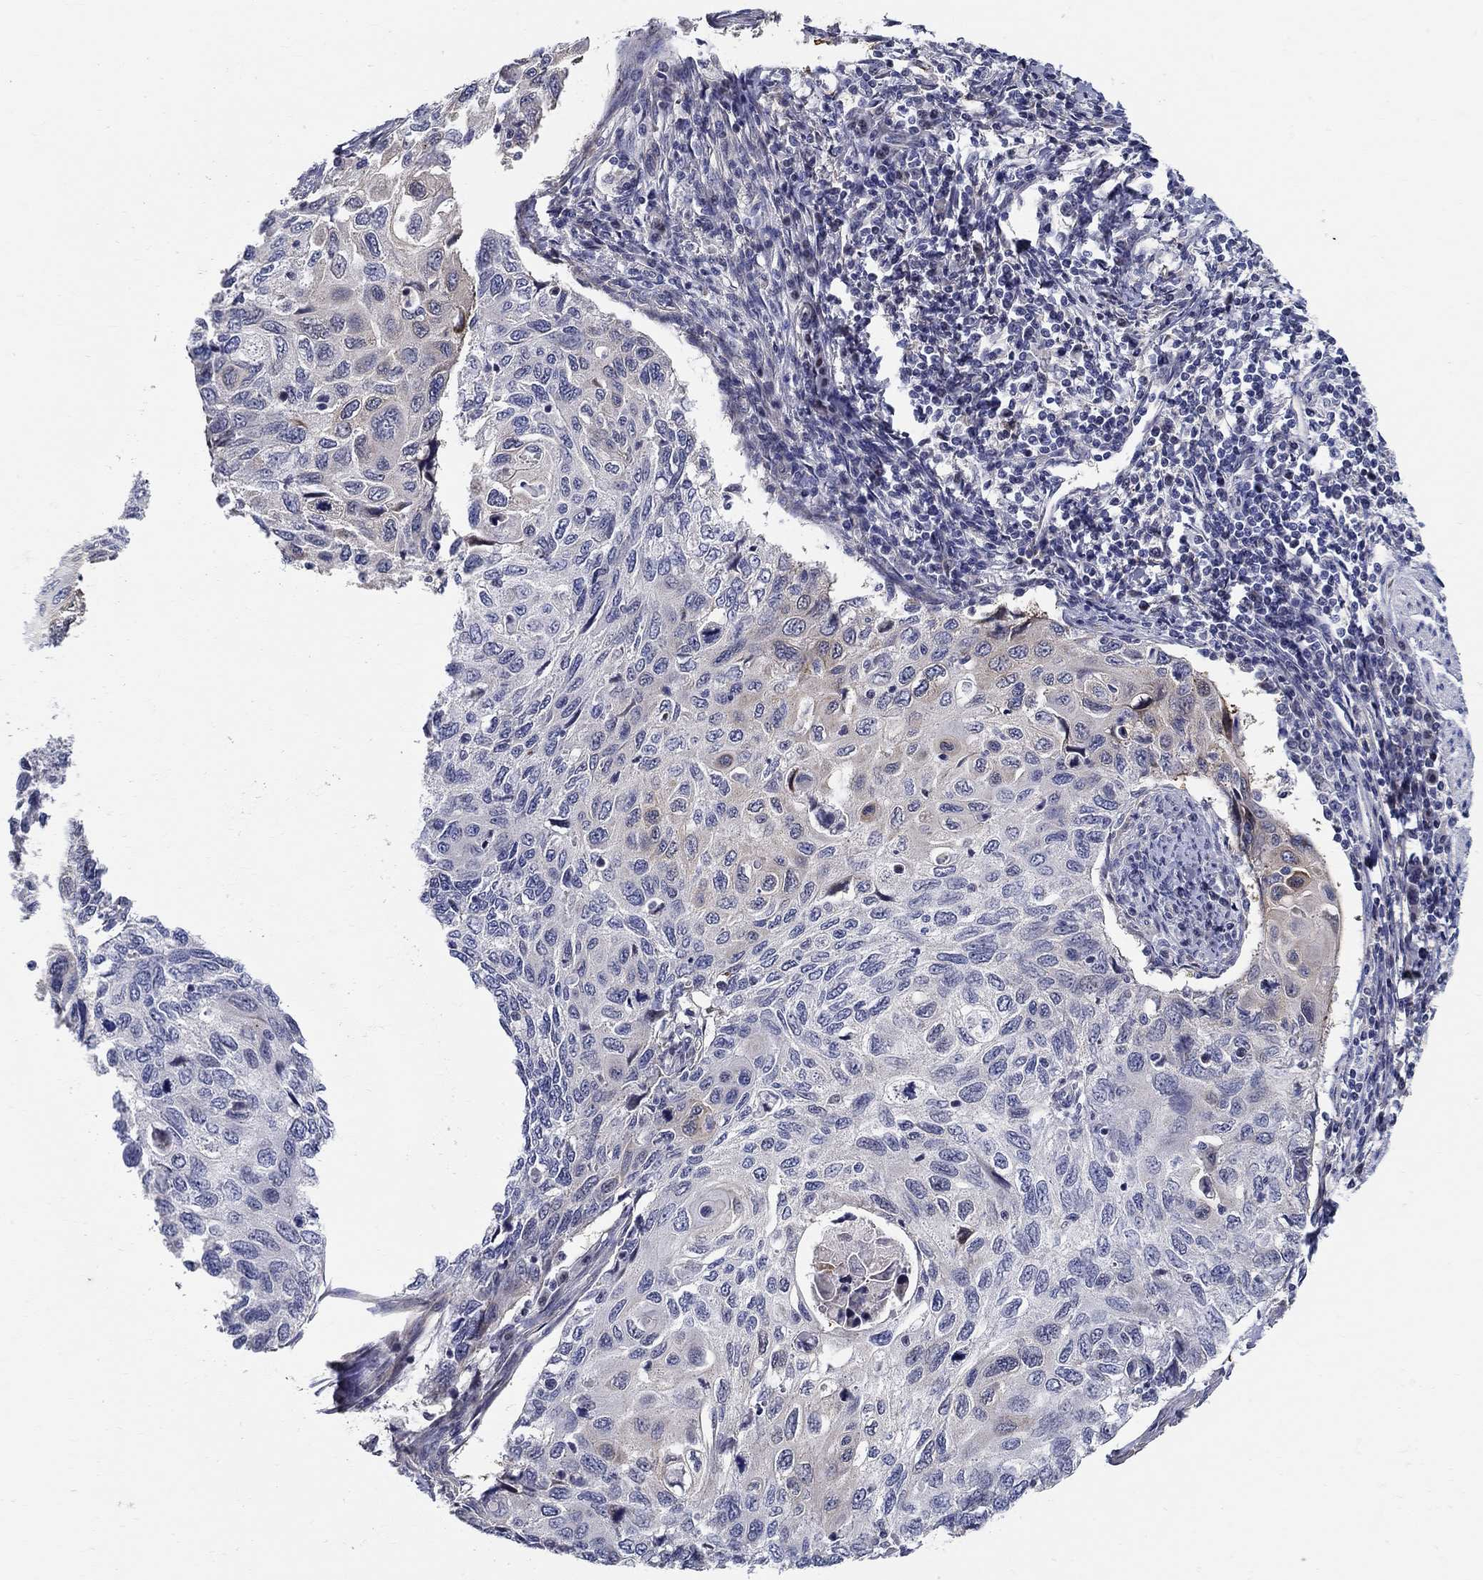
{"staining": {"intensity": "weak", "quantity": "<25%", "location": "cytoplasmic/membranous"}, "tissue": "cervical cancer", "cell_type": "Tumor cells", "image_type": "cancer", "snomed": [{"axis": "morphology", "description": "Squamous cell carcinoma, NOS"}, {"axis": "topography", "description": "Cervix"}], "caption": "High power microscopy image of an immunohistochemistry (IHC) image of cervical cancer, revealing no significant positivity in tumor cells.", "gene": "C16orf46", "patient": {"sex": "female", "age": 70}}